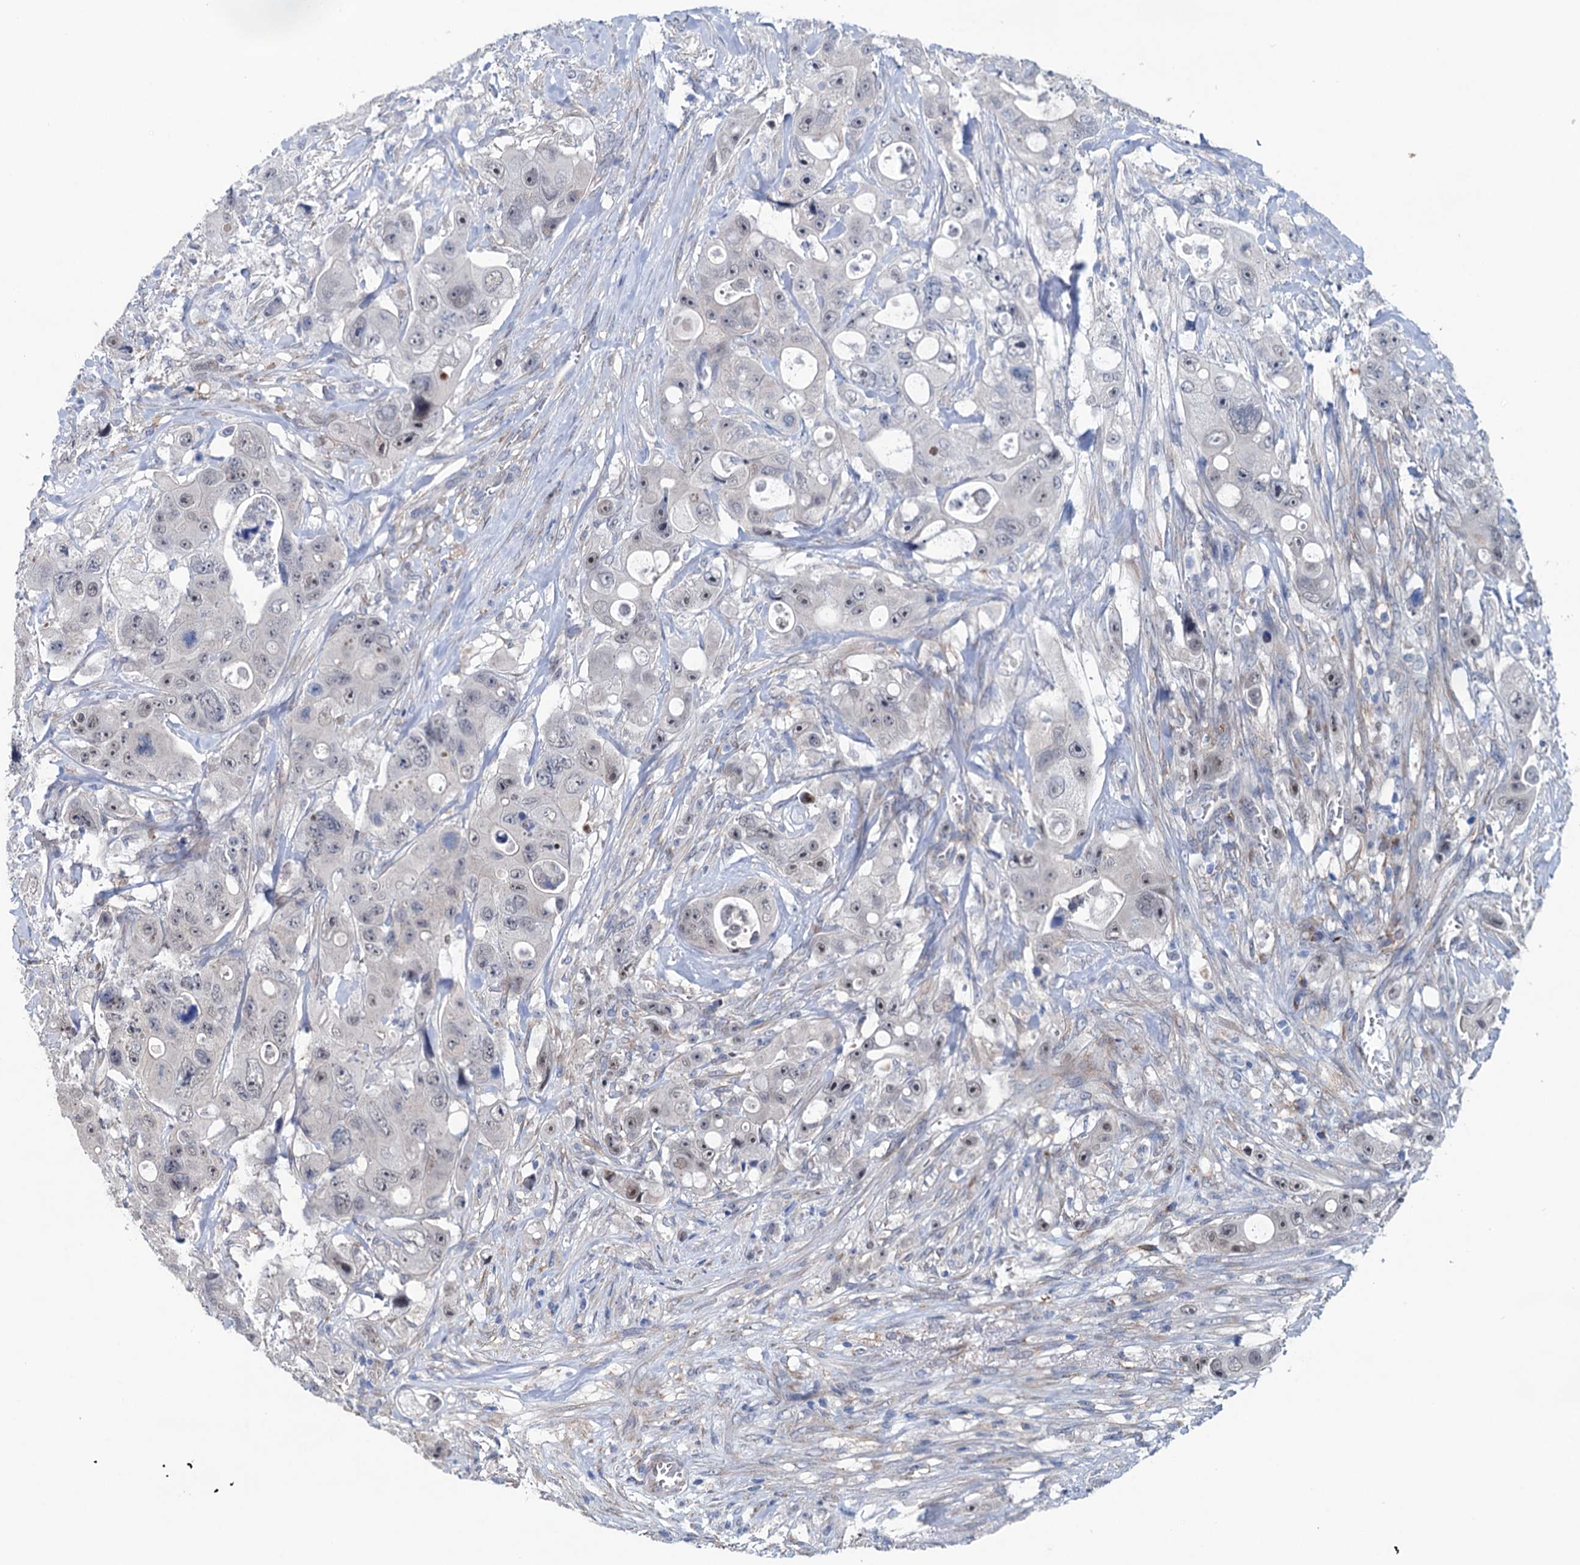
{"staining": {"intensity": "weak", "quantity": "<25%", "location": "nuclear"}, "tissue": "colorectal cancer", "cell_type": "Tumor cells", "image_type": "cancer", "snomed": [{"axis": "morphology", "description": "Adenocarcinoma, NOS"}, {"axis": "topography", "description": "Colon"}], "caption": "This is an immunohistochemistry (IHC) histopathology image of colorectal cancer. There is no staining in tumor cells.", "gene": "EYA4", "patient": {"sex": "female", "age": 46}}